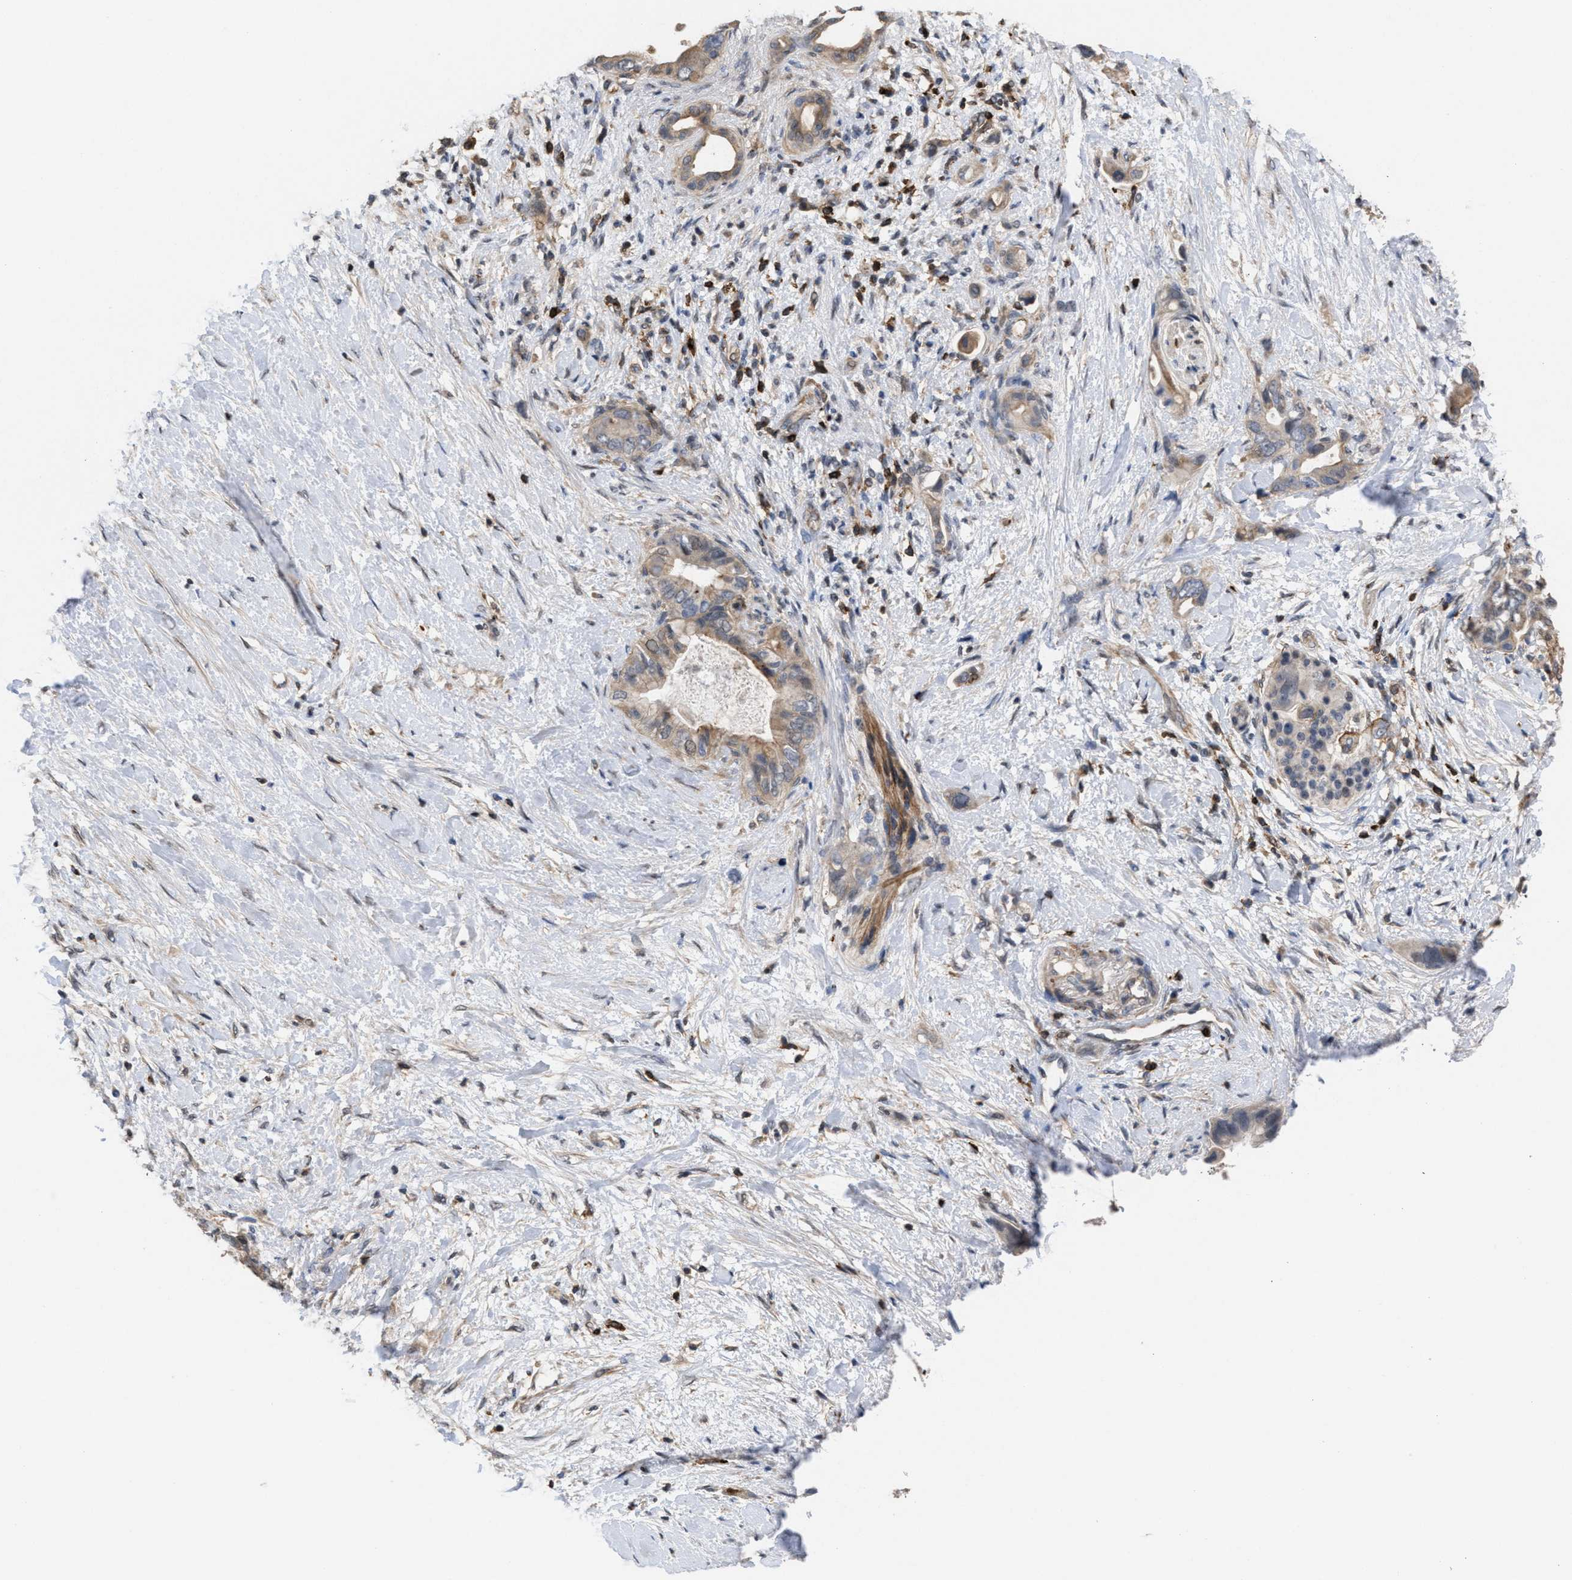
{"staining": {"intensity": "weak", "quantity": "25%-75%", "location": "cytoplasmic/membranous"}, "tissue": "pancreatic cancer", "cell_type": "Tumor cells", "image_type": "cancer", "snomed": [{"axis": "morphology", "description": "Adenocarcinoma, NOS"}, {"axis": "topography", "description": "Pancreas"}], "caption": "Immunohistochemical staining of human adenocarcinoma (pancreatic) displays low levels of weak cytoplasmic/membranous protein positivity in about 25%-75% of tumor cells.", "gene": "PTPRE", "patient": {"sex": "female", "age": 56}}